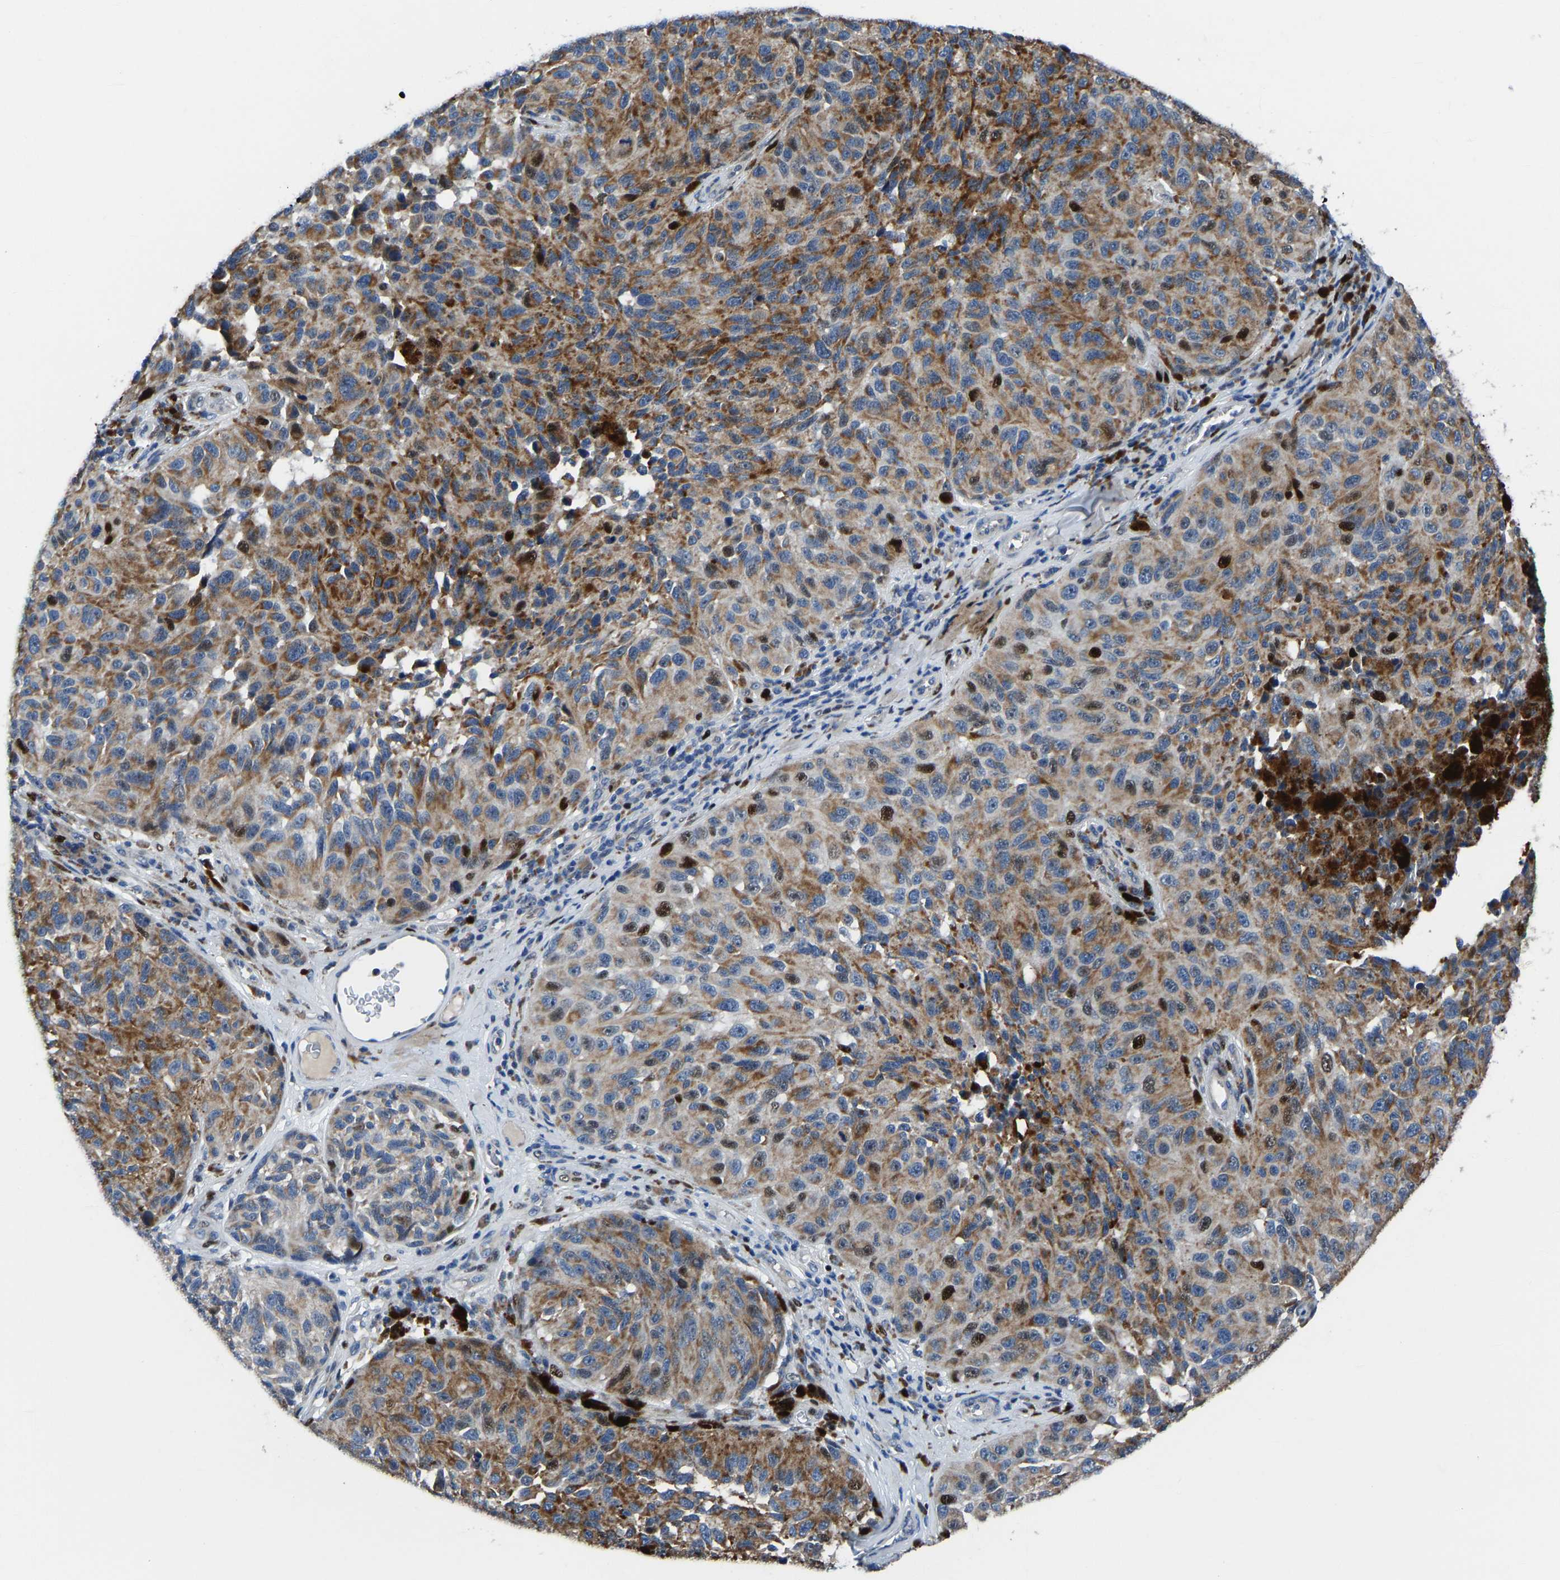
{"staining": {"intensity": "moderate", "quantity": "25%-75%", "location": "cytoplasmic/membranous,nuclear"}, "tissue": "melanoma", "cell_type": "Tumor cells", "image_type": "cancer", "snomed": [{"axis": "morphology", "description": "Malignant melanoma, NOS"}, {"axis": "topography", "description": "Skin"}], "caption": "An image of human malignant melanoma stained for a protein displays moderate cytoplasmic/membranous and nuclear brown staining in tumor cells.", "gene": "EGR1", "patient": {"sex": "female", "age": 73}}